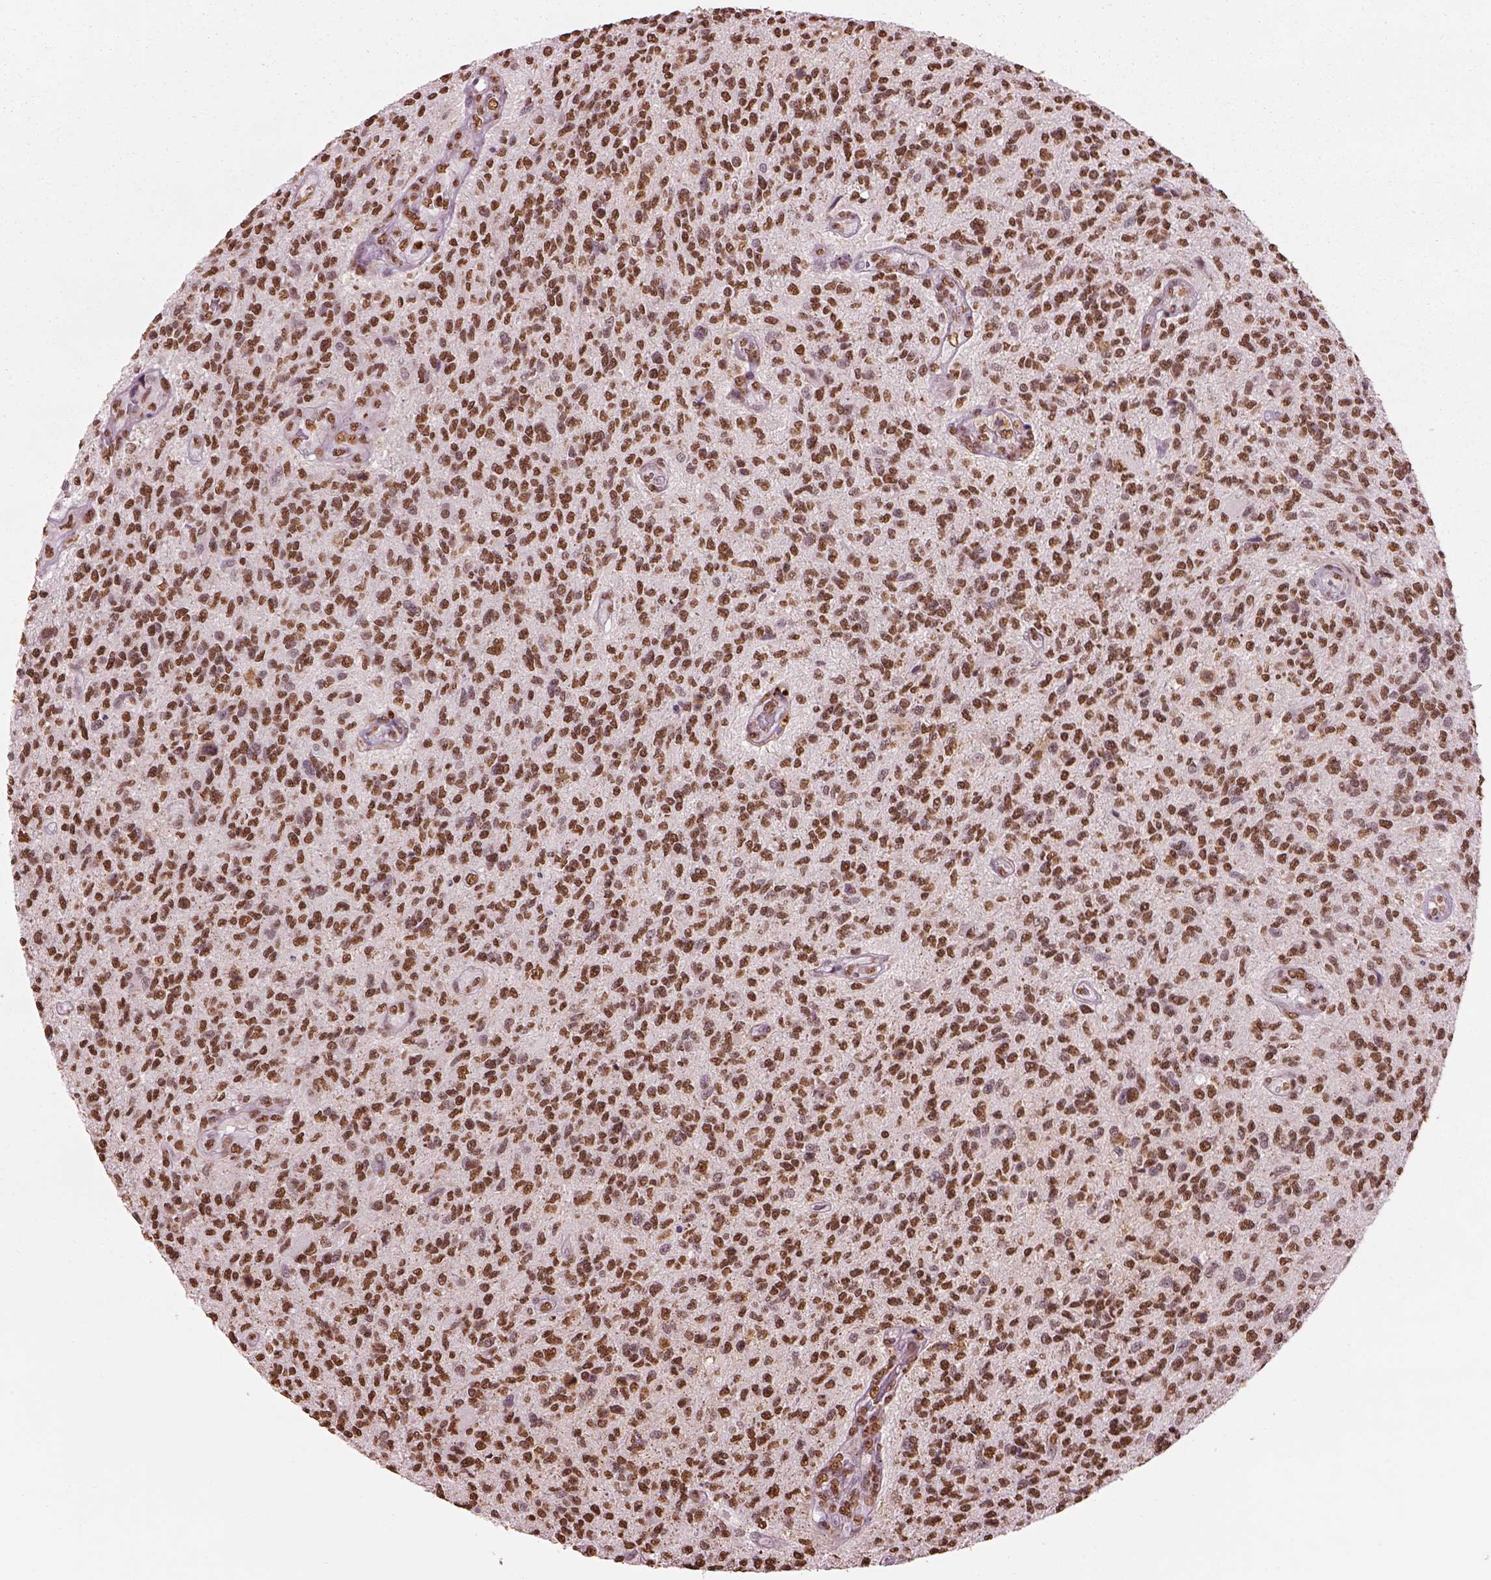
{"staining": {"intensity": "strong", "quantity": ">75%", "location": "nuclear"}, "tissue": "glioma", "cell_type": "Tumor cells", "image_type": "cancer", "snomed": [{"axis": "morphology", "description": "Glioma, malignant, High grade"}, {"axis": "topography", "description": "Brain"}], "caption": "A photomicrograph of glioma stained for a protein reveals strong nuclear brown staining in tumor cells.", "gene": "DDX3X", "patient": {"sex": "male", "age": 56}}